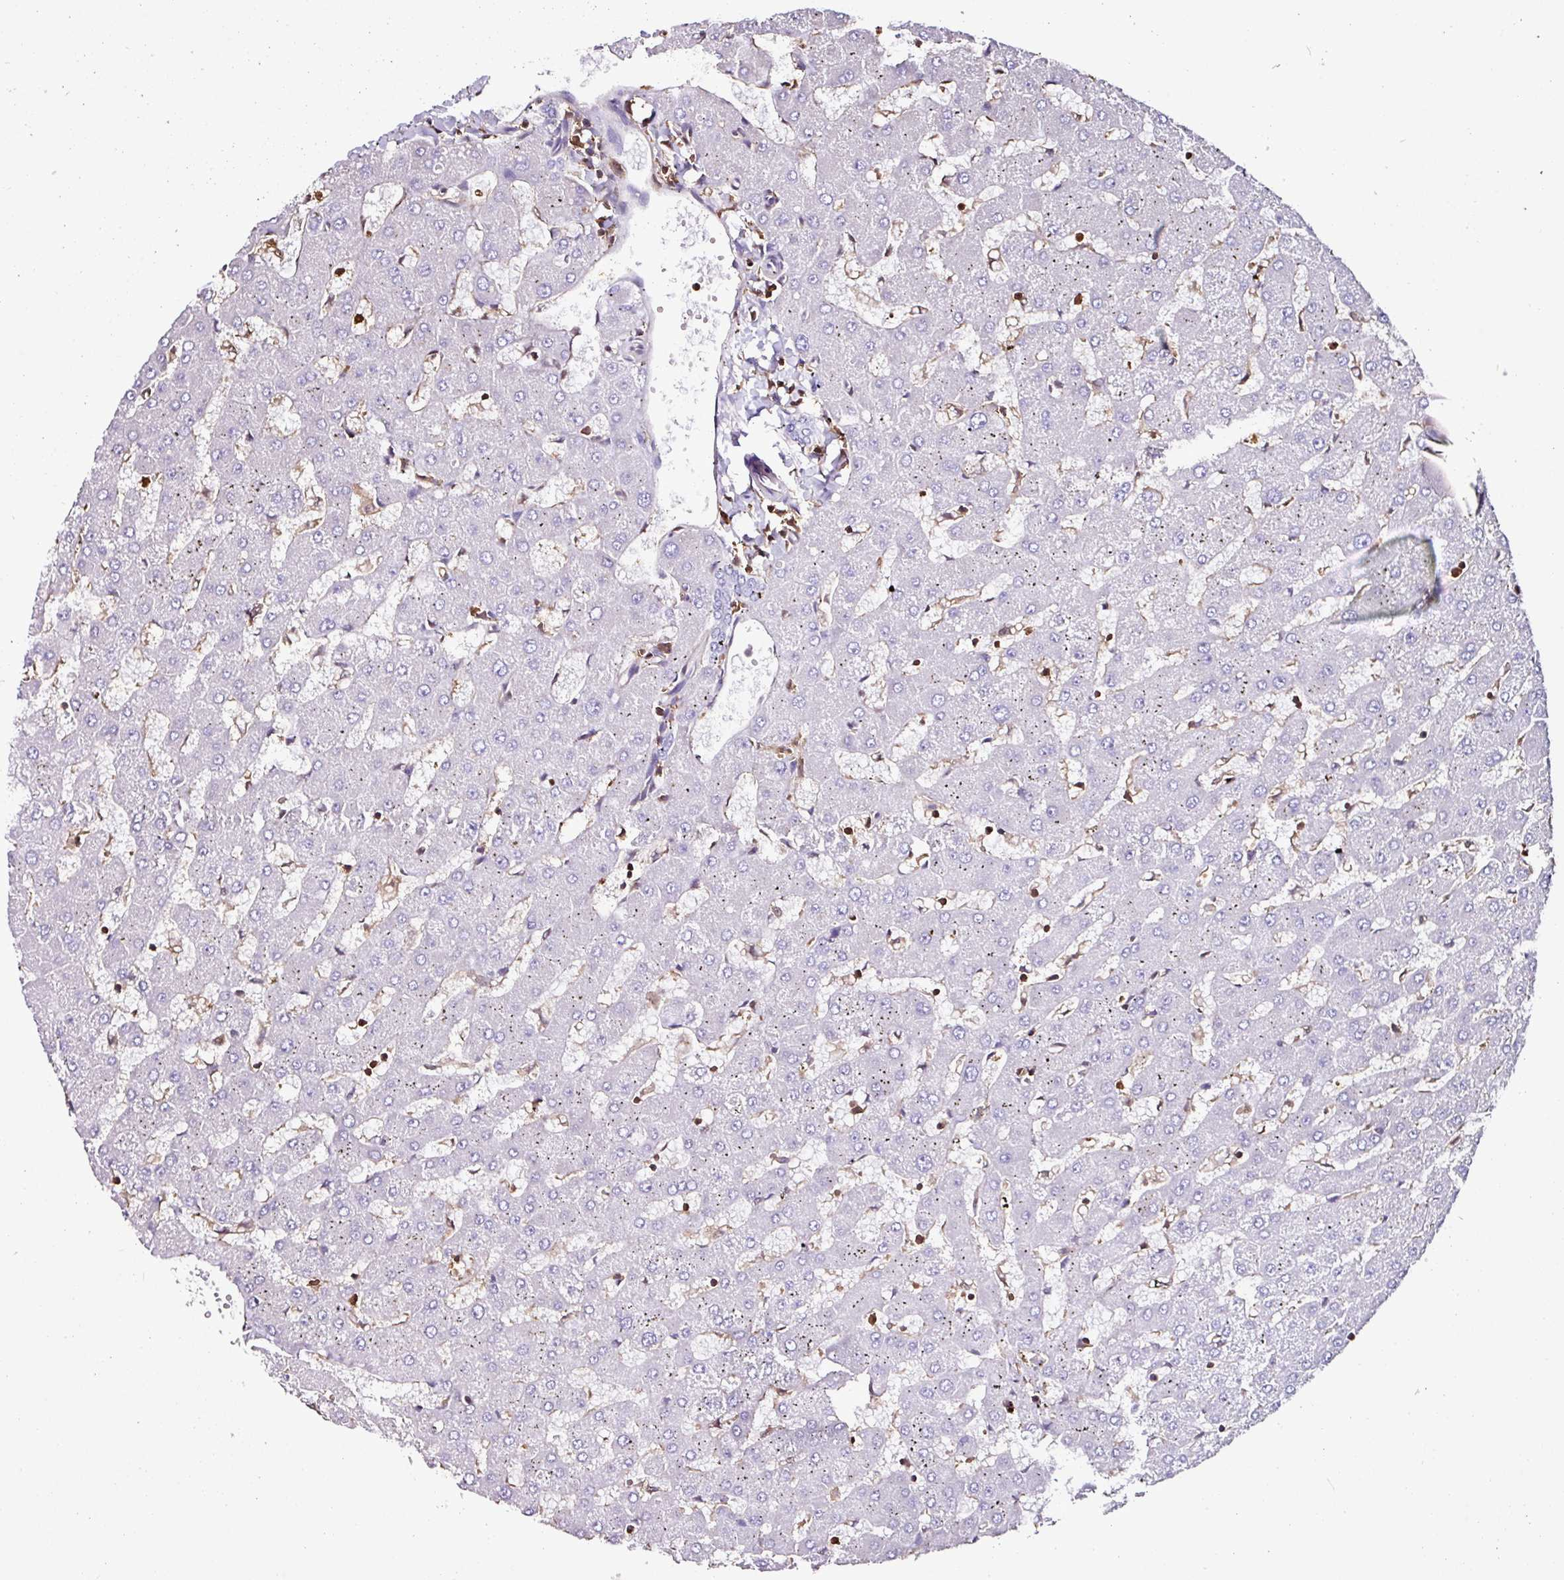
{"staining": {"intensity": "negative", "quantity": "none", "location": "none"}, "tissue": "liver", "cell_type": "Cholangiocytes", "image_type": "normal", "snomed": [{"axis": "morphology", "description": "Normal tissue, NOS"}, {"axis": "topography", "description": "Liver"}], "caption": "This histopathology image is of unremarkable liver stained with immunohistochemistry (IHC) to label a protein in brown with the nuclei are counter-stained blue. There is no positivity in cholangiocytes. (Brightfield microscopy of DAB (3,3'-diaminobenzidine) immunohistochemistry (IHC) at high magnification).", "gene": "ARHGDIB", "patient": {"sex": "female", "age": 63}}